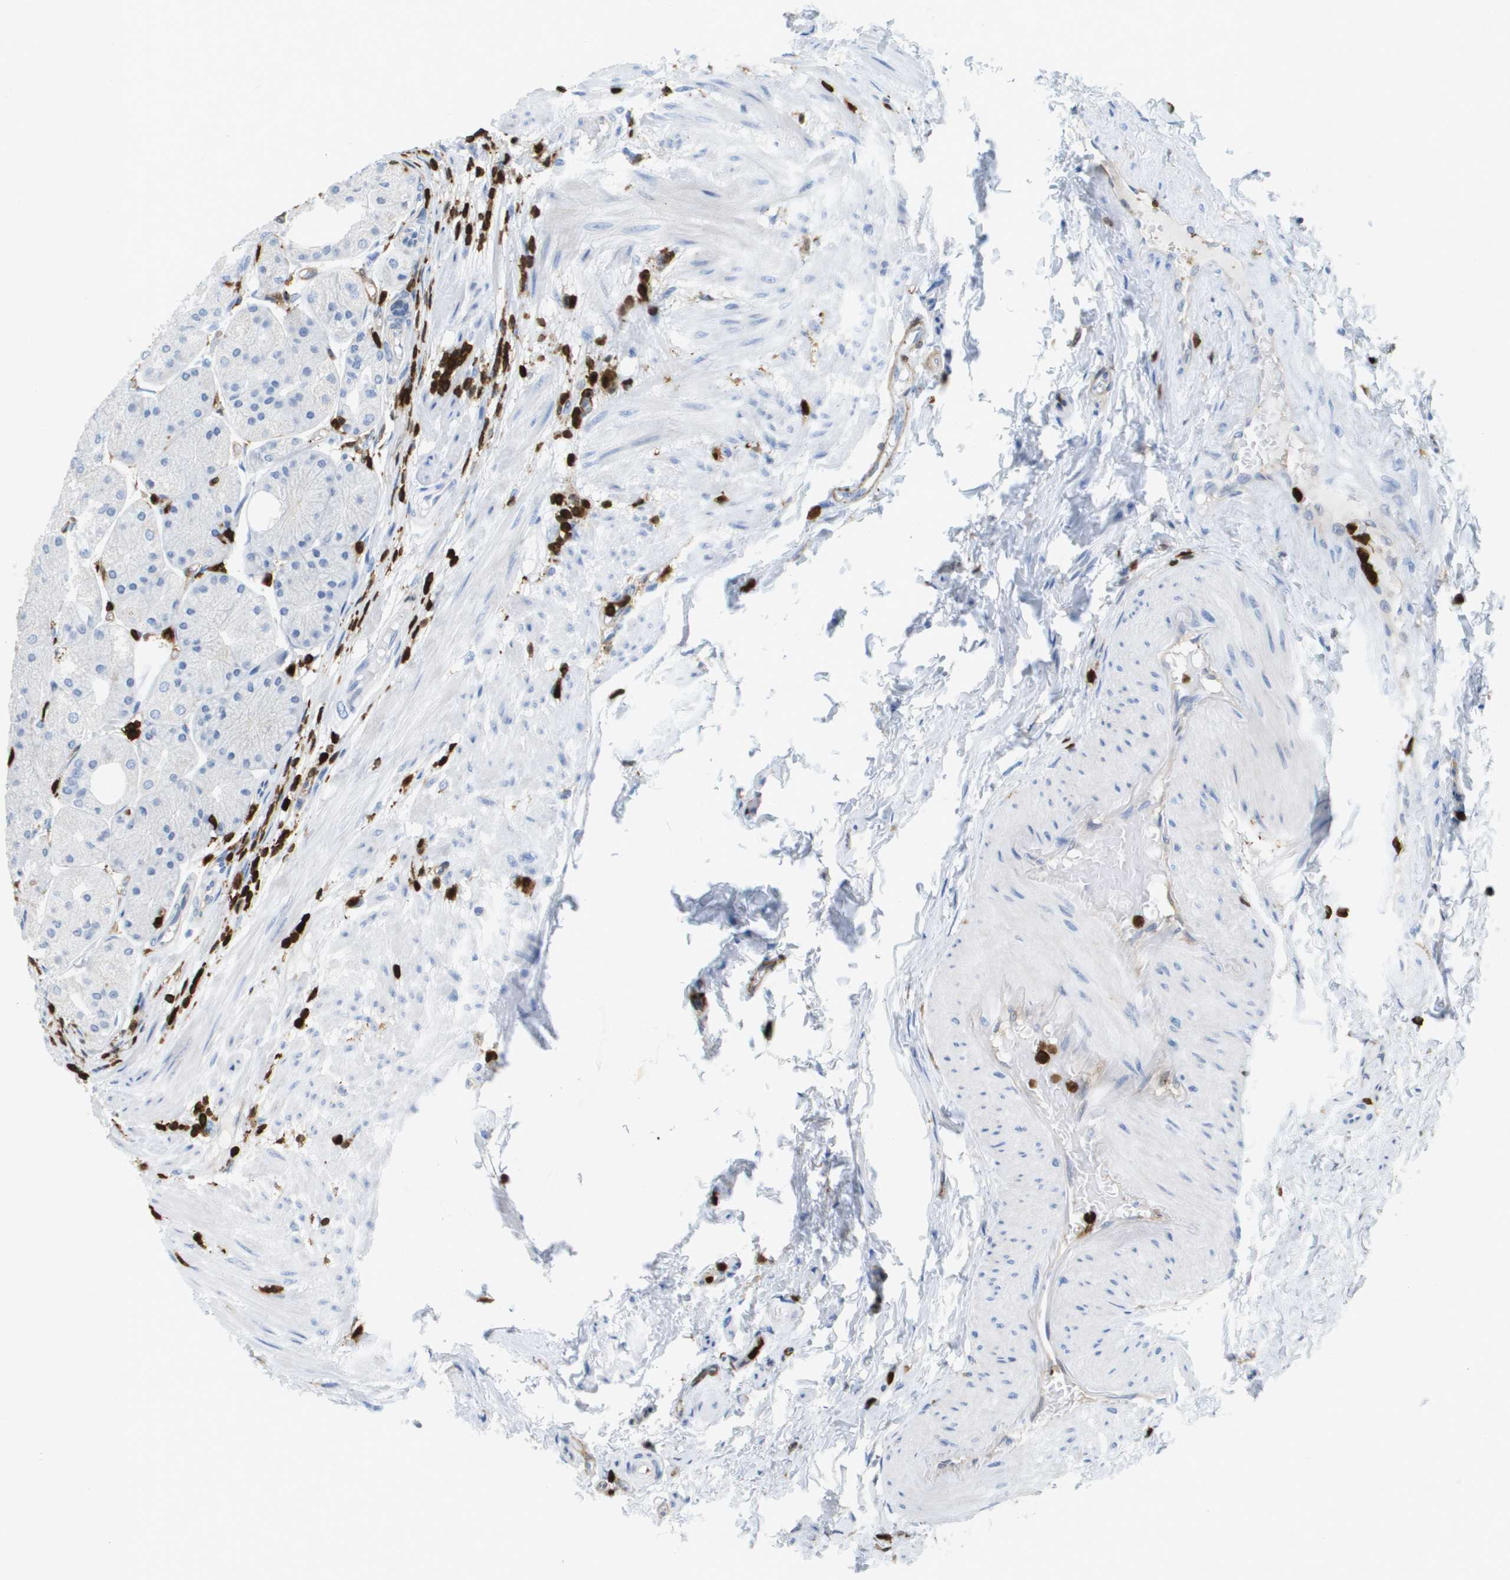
{"staining": {"intensity": "negative", "quantity": "none", "location": "none"}, "tissue": "stomach", "cell_type": "Glandular cells", "image_type": "normal", "snomed": [{"axis": "morphology", "description": "Normal tissue, NOS"}, {"axis": "topography", "description": "Stomach, upper"}], "caption": "Histopathology image shows no protein positivity in glandular cells of benign stomach.", "gene": "DOCK5", "patient": {"sex": "male", "age": 72}}